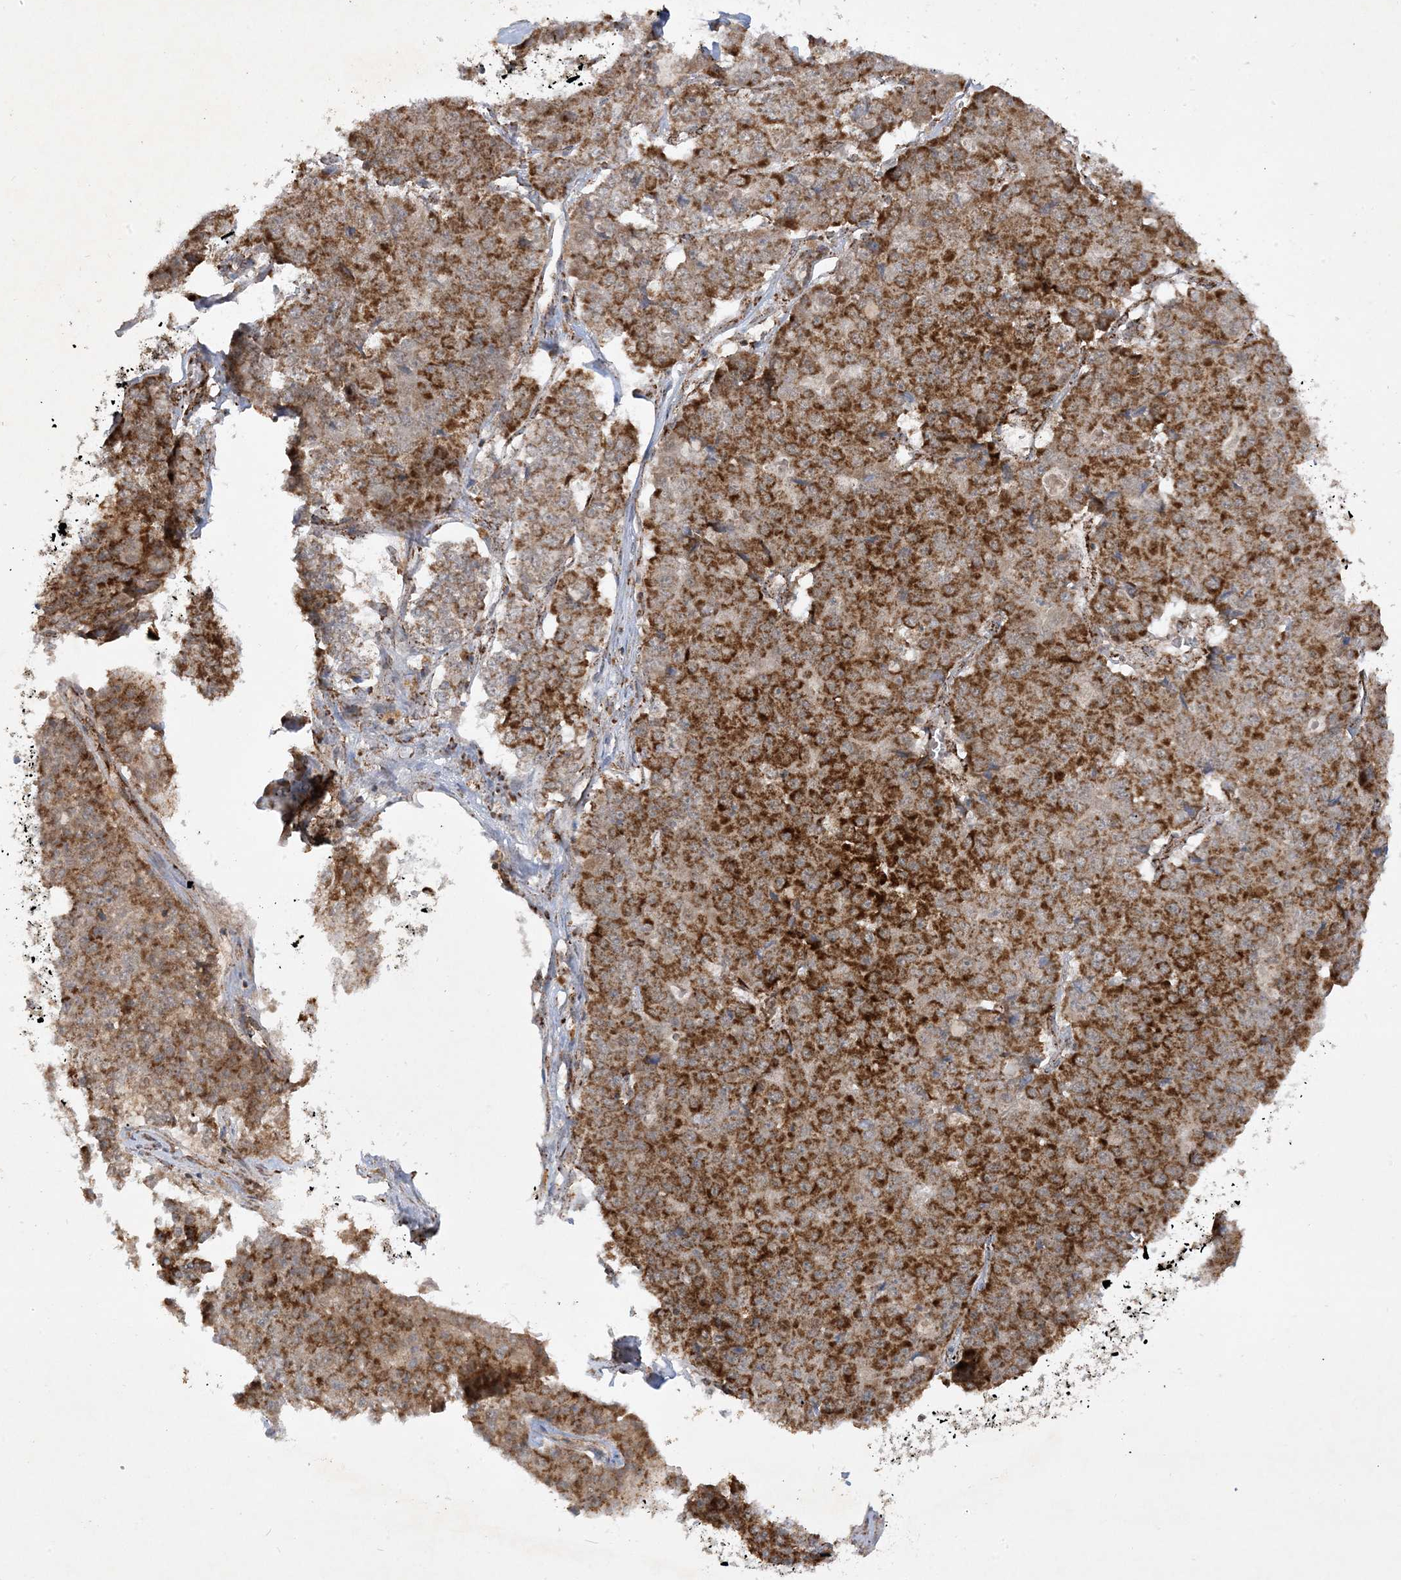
{"staining": {"intensity": "strong", "quantity": ">75%", "location": "cytoplasmic/membranous"}, "tissue": "pancreatic cancer", "cell_type": "Tumor cells", "image_type": "cancer", "snomed": [{"axis": "morphology", "description": "Adenocarcinoma, NOS"}, {"axis": "topography", "description": "Pancreas"}], "caption": "Immunohistochemistry (IHC) of pancreatic adenocarcinoma exhibits high levels of strong cytoplasmic/membranous positivity in about >75% of tumor cells.", "gene": "NDUFAF3", "patient": {"sex": "male", "age": 50}}